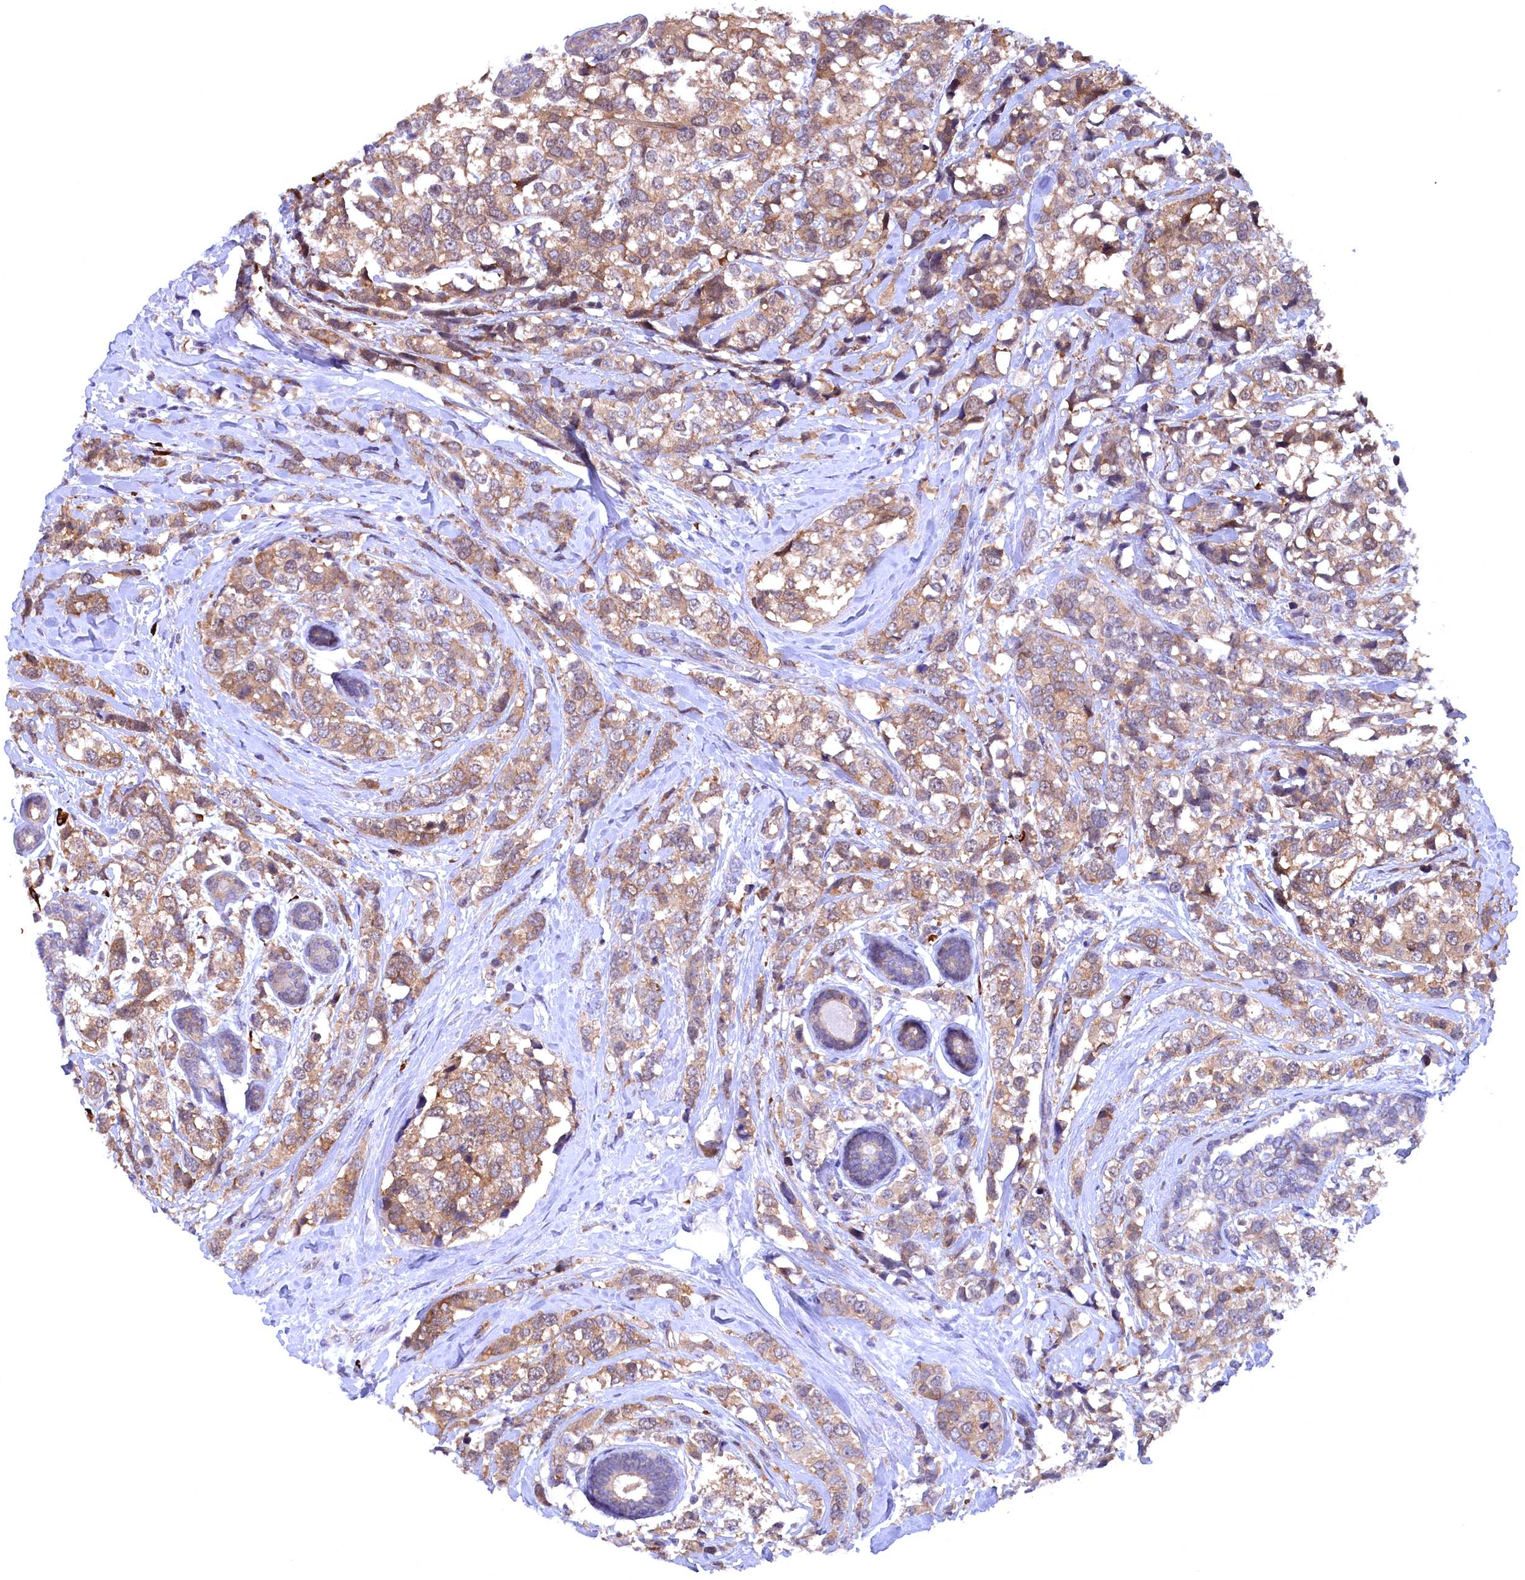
{"staining": {"intensity": "moderate", "quantity": ">75%", "location": "cytoplasmic/membranous"}, "tissue": "breast cancer", "cell_type": "Tumor cells", "image_type": "cancer", "snomed": [{"axis": "morphology", "description": "Lobular carcinoma"}, {"axis": "topography", "description": "Breast"}], "caption": "Immunohistochemical staining of human breast lobular carcinoma displays medium levels of moderate cytoplasmic/membranous protein expression in about >75% of tumor cells.", "gene": "JPT2", "patient": {"sex": "female", "age": 59}}